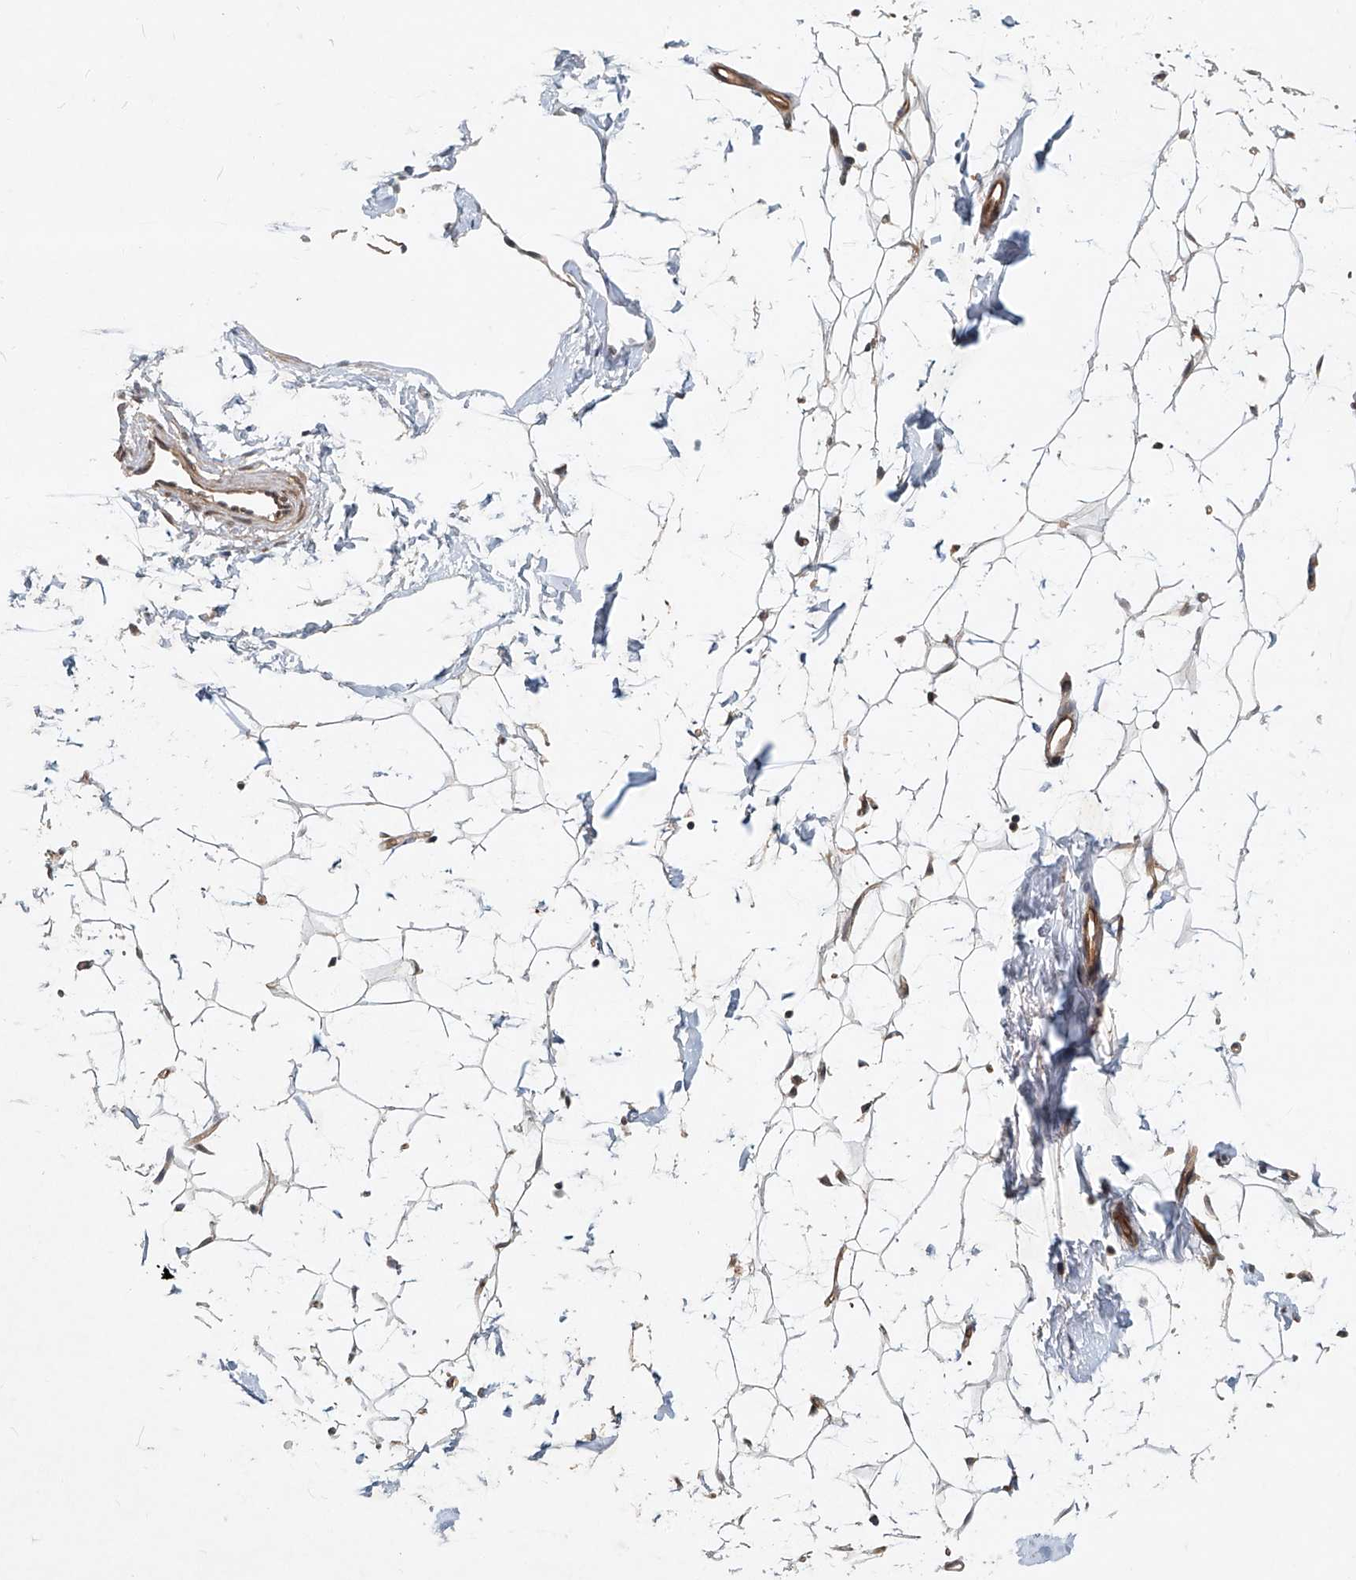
{"staining": {"intensity": "negative", "quantity": "none", "location": "none"}, "tissue": "adipose tissue", "cell_type": "Adipocytes", "image_type": "normal", "snomed": [{"axis": "morphology", "description": "Normal tissue, NOS"}, {"axis": "topography", "description": "Breast"}], "caption": "Adipose tissue stained for a protein using IHC shows no positivity adipocytes.", "gene": "SASH1", "patient": {"sex": "female", "age": 23}}